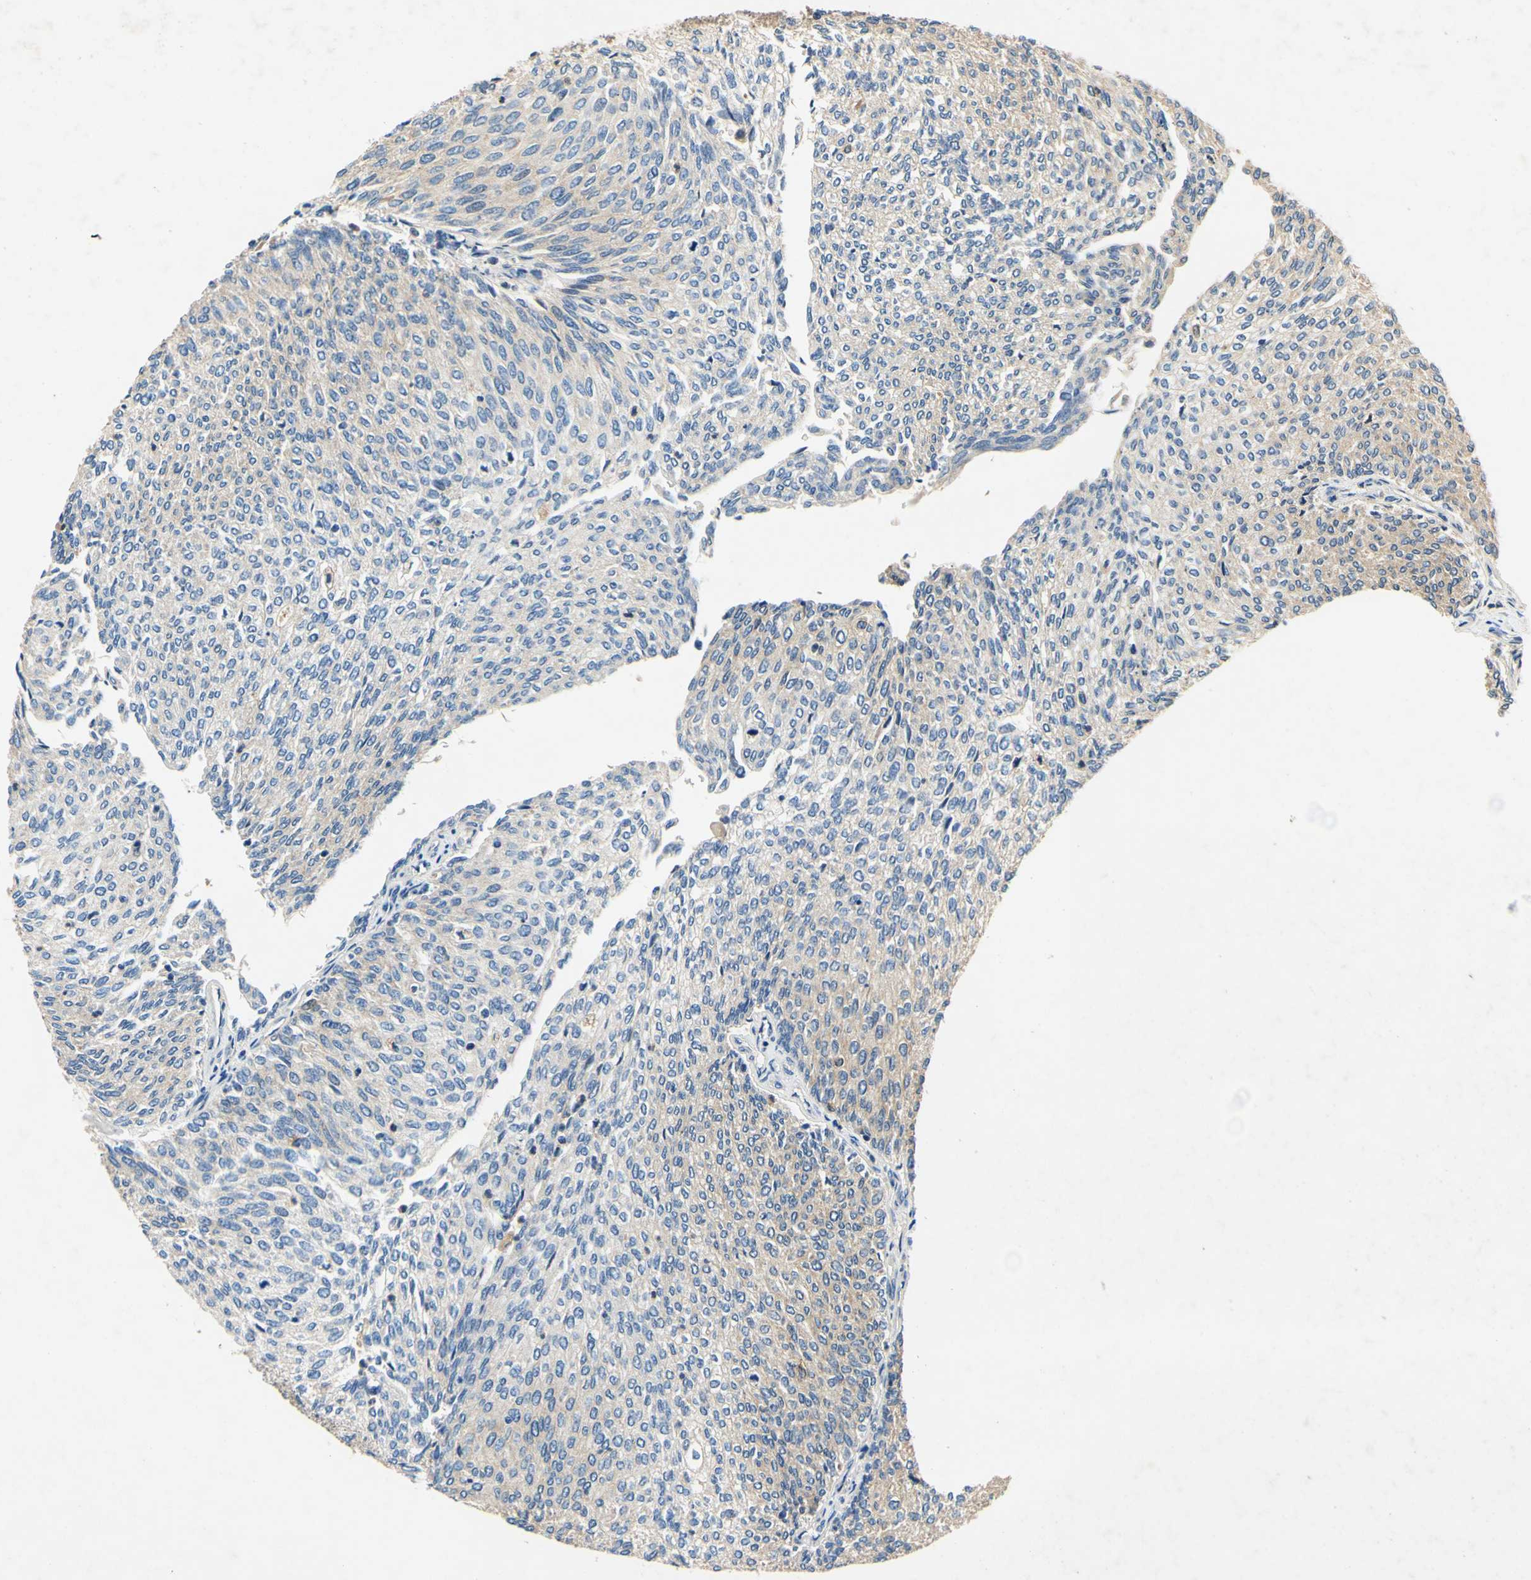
{"staining": {"intensity": "negative", "quantity": "none", "location": "none"}, "tissue": "urothelial cancer", "cell_type": "Tumor cells", "image_type": "cancer", "snomed": [{"axis": "morphology", "description": "Urothelial carcinoma, Low grade"}, {"axis": "topography", "description": "Urinary bladder"}], "caption": "This is an IHC image of urothelial cancer. There is no staining in tumor cells.", "gene": "PLA2G4A", "patient": {"sex": "female", "age": 79}}